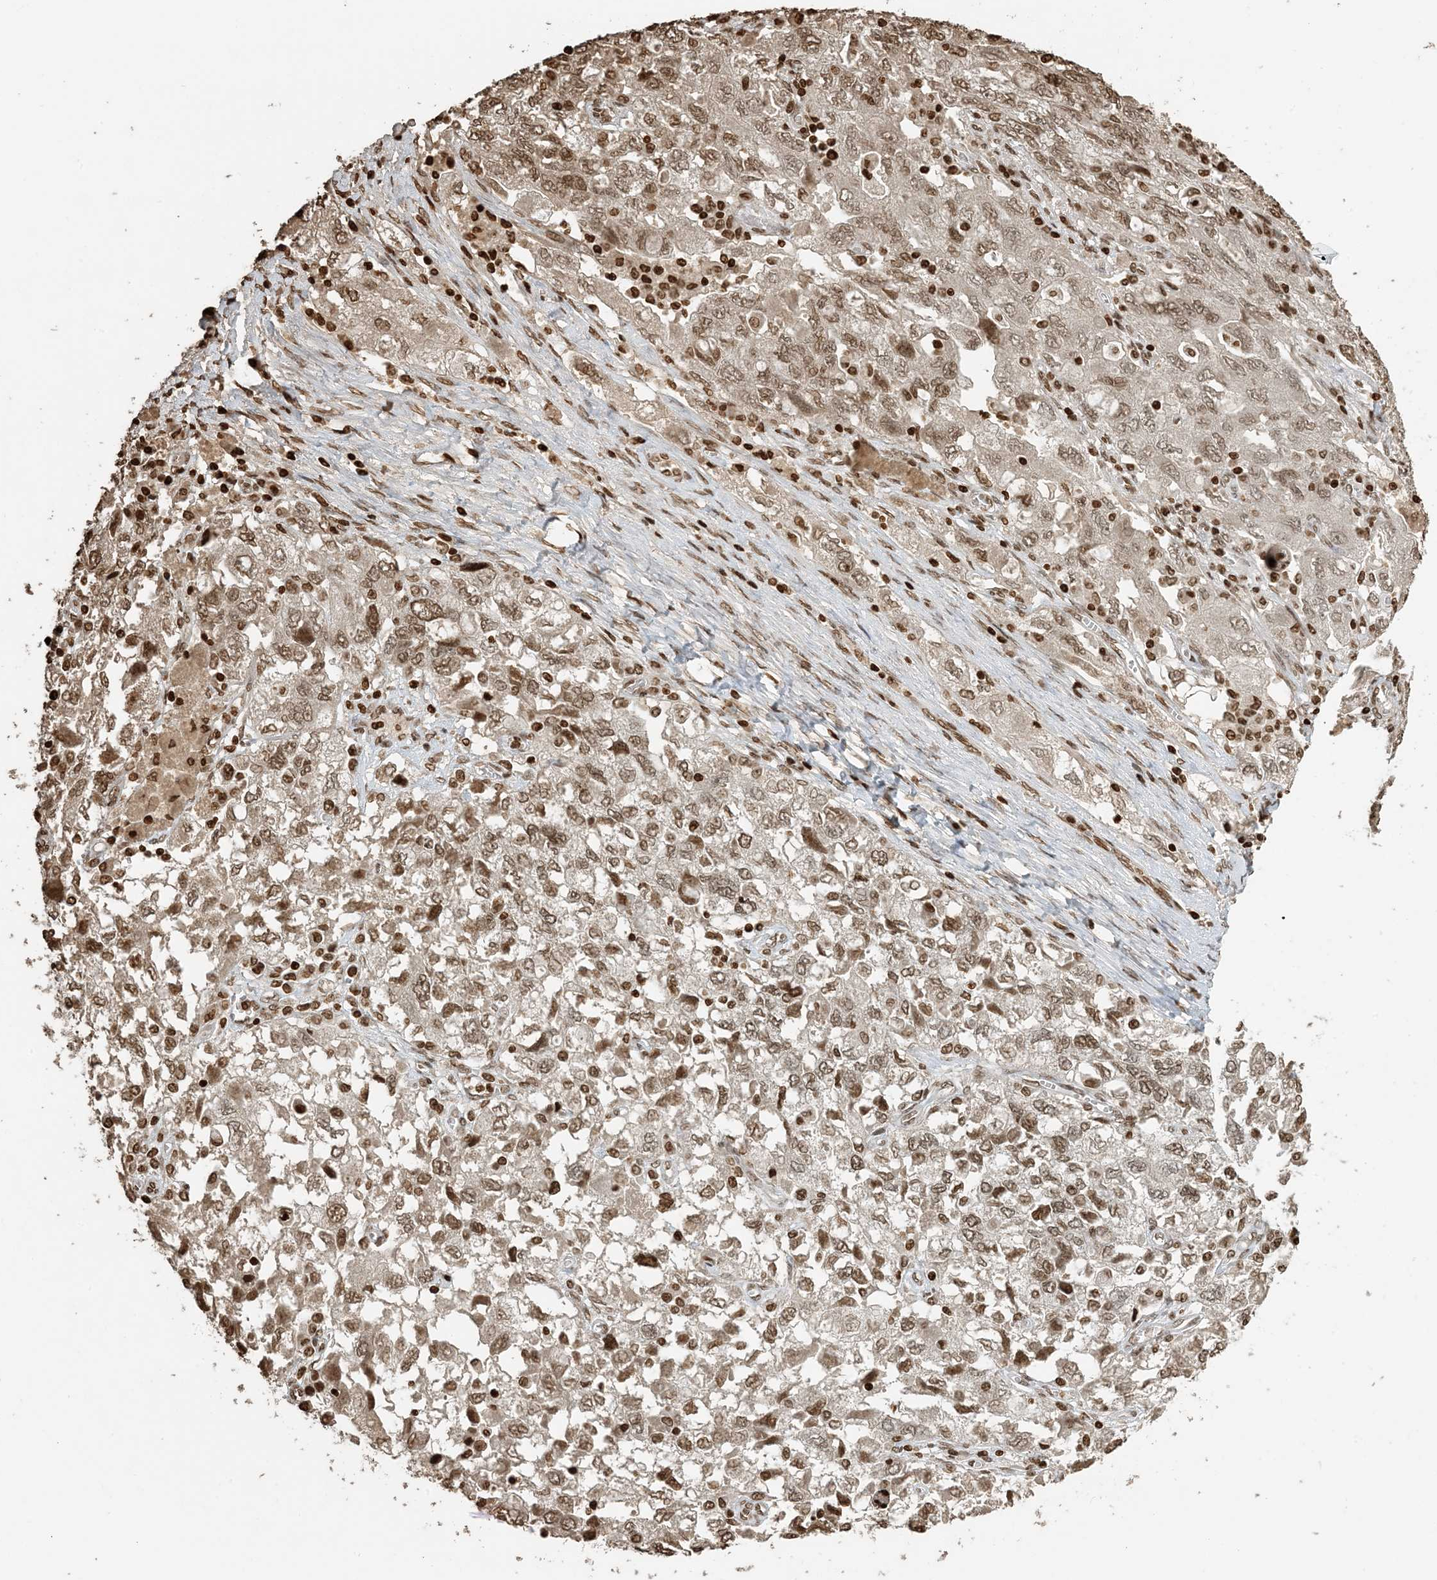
{"staining": {"intensity": "moderate", "quantity": ">75%", "location": "nuclear"}, "tissue": "ovarian cancer", "cell_type": "Tumor cells", "image_type": "cancer", "snomed": [{"axis": "morphology", "description": "Carcinoma, NOS"}, {"axis": "morphology", "description": "Cystadenocarcinoma, serous, NOS"}, {"axis": "topography", "description": "Ovary"}], "caption": "A photomicrograph of human ovarian cancer stained for a protein exhibits moderate nuclear brown staining in tumor cells.", "gene": "H3-3B", "patient": {"sex": "female", "age": 69}}